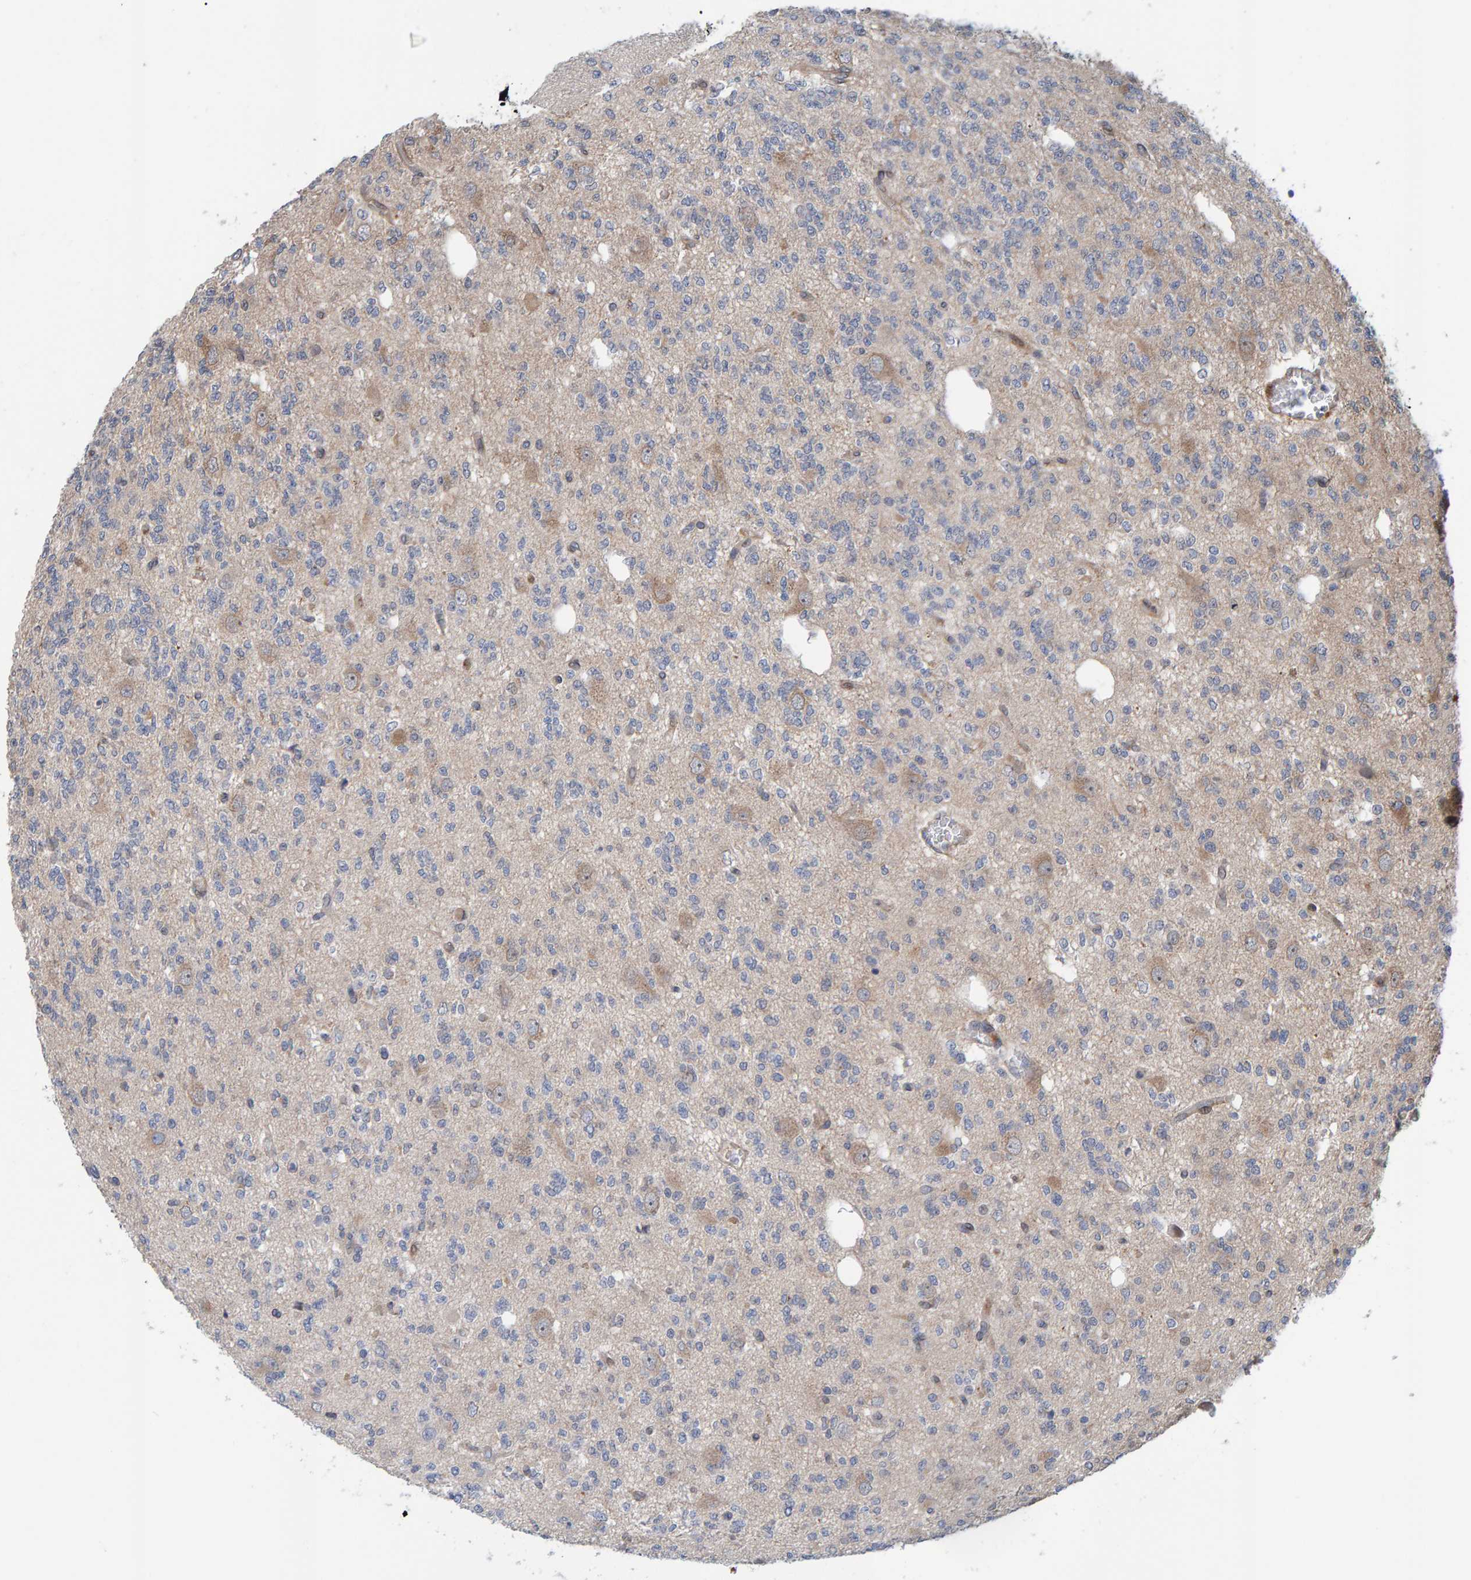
{"staining": {"intensity": "weak", "quantity": "<25%", "location": "cytoplasmic/membranous"}, "tissue": "glioma", "cell_type": "Tumor cells", "image_type": "cancer", "snomed": [{"axis": "morphology", "description": "Glioma, malignant, Low grade"}, {"axis": "topography", "description": "Brain"}], "caption": "Tumor cells show no significant positivity in glioma.", "gene": "MFSD6L", "patient": {"sex": "male", "age": 38}}